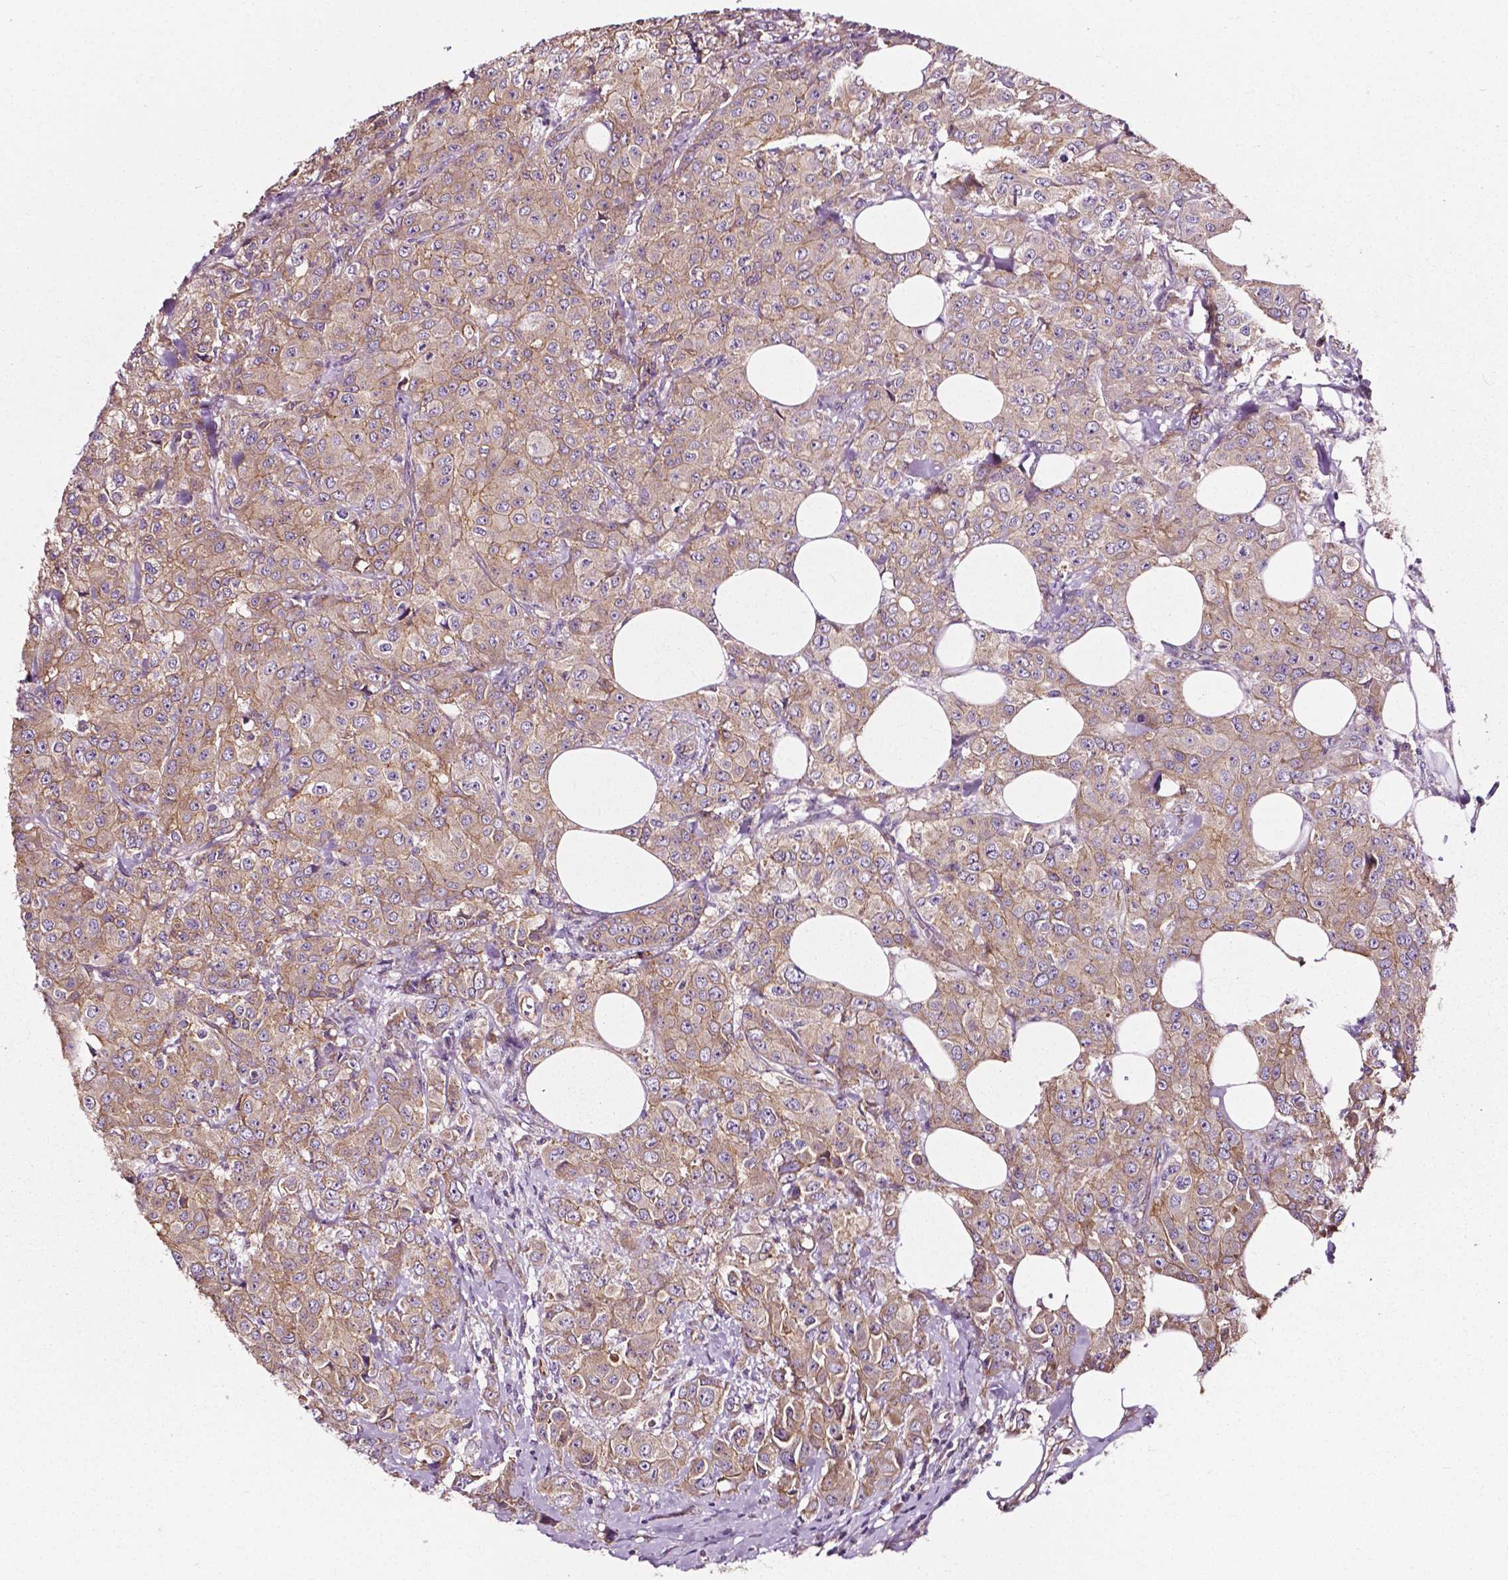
{"staining": {"intensity": "weak", "quantity": ">75%", "location": "cytoplasmic/membranous"}, "tissue": "breast cancer", "cell_type": "Tumor cells", "image_type": "cancer", "snomed": [{"axis": "morphology", "description": "Normal tissue, NOS"}, {"axis": "morphology", "description": "Duct carcinoma"}, {"axis": "topography", "description": "Breast"}], "caption": "Immunohistochemical staining of breast intraductal carcinoma displays weak cytoplasmic/membranous protein staining in approximately >75% of tumor cells.", "gene": "ATG16L1", "patient": {"sex": "female", "age": 43}}